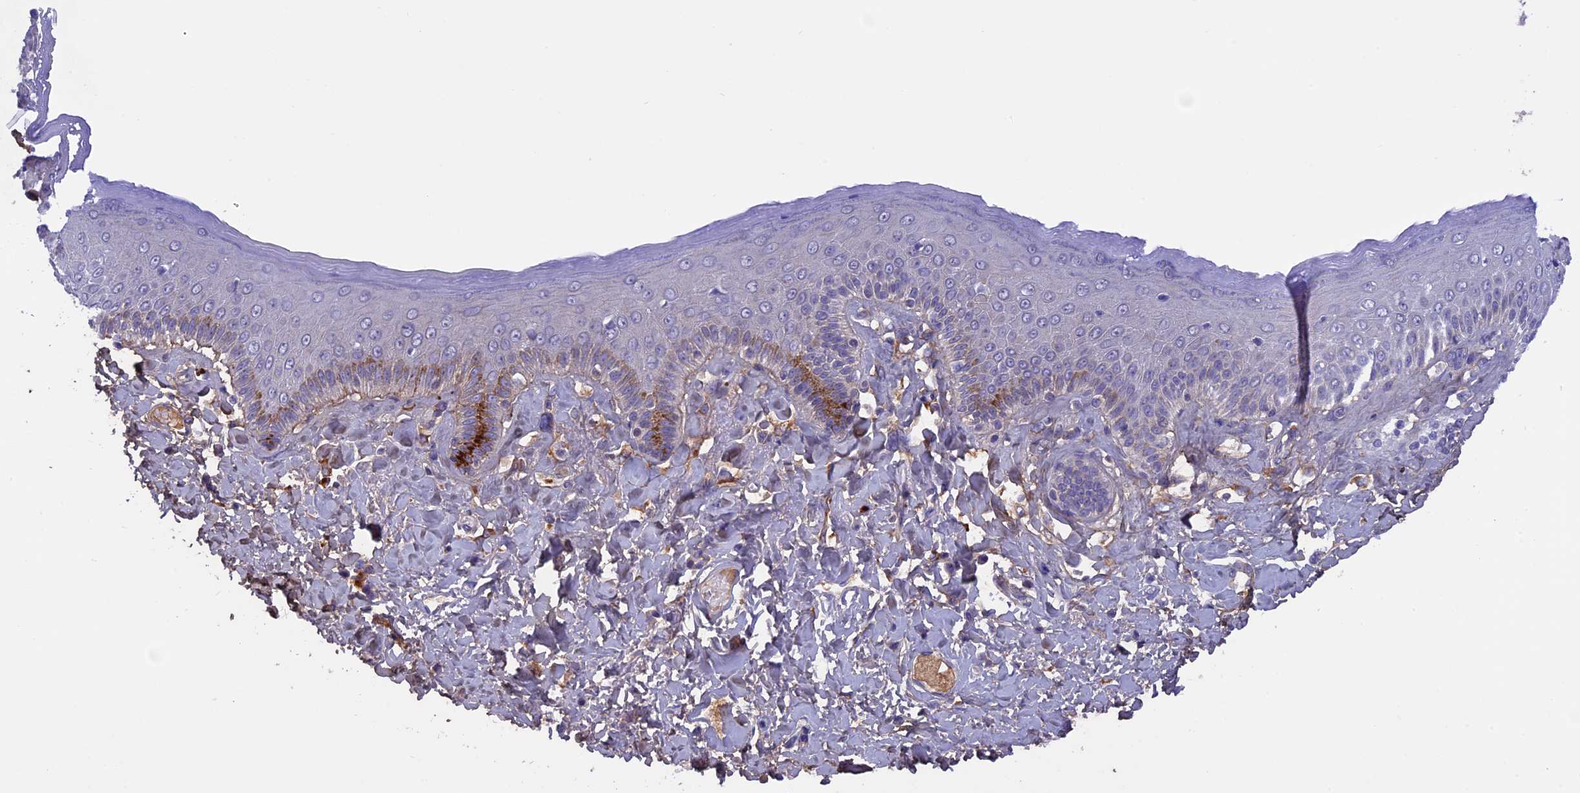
{"staining": {"intensity": "negative", "quantity": "none", "location": "none"}, "tissue": "skin", "cell_type": "Epidermal cells", "image_type": "normal", "snomed": [{"axis": "morphology", "description": "Normal tissue, NOS"}, {"axis": "topography", "description": "Anal"}], "caption": "Immunohistochemical staining of unremarkable skin shows no significant expression in epidermal cells. (DAB immunohistochemistry (IHC), high magnification).", "gene": "COL4A3", "patient": {"sex": "male", "age": 69}}